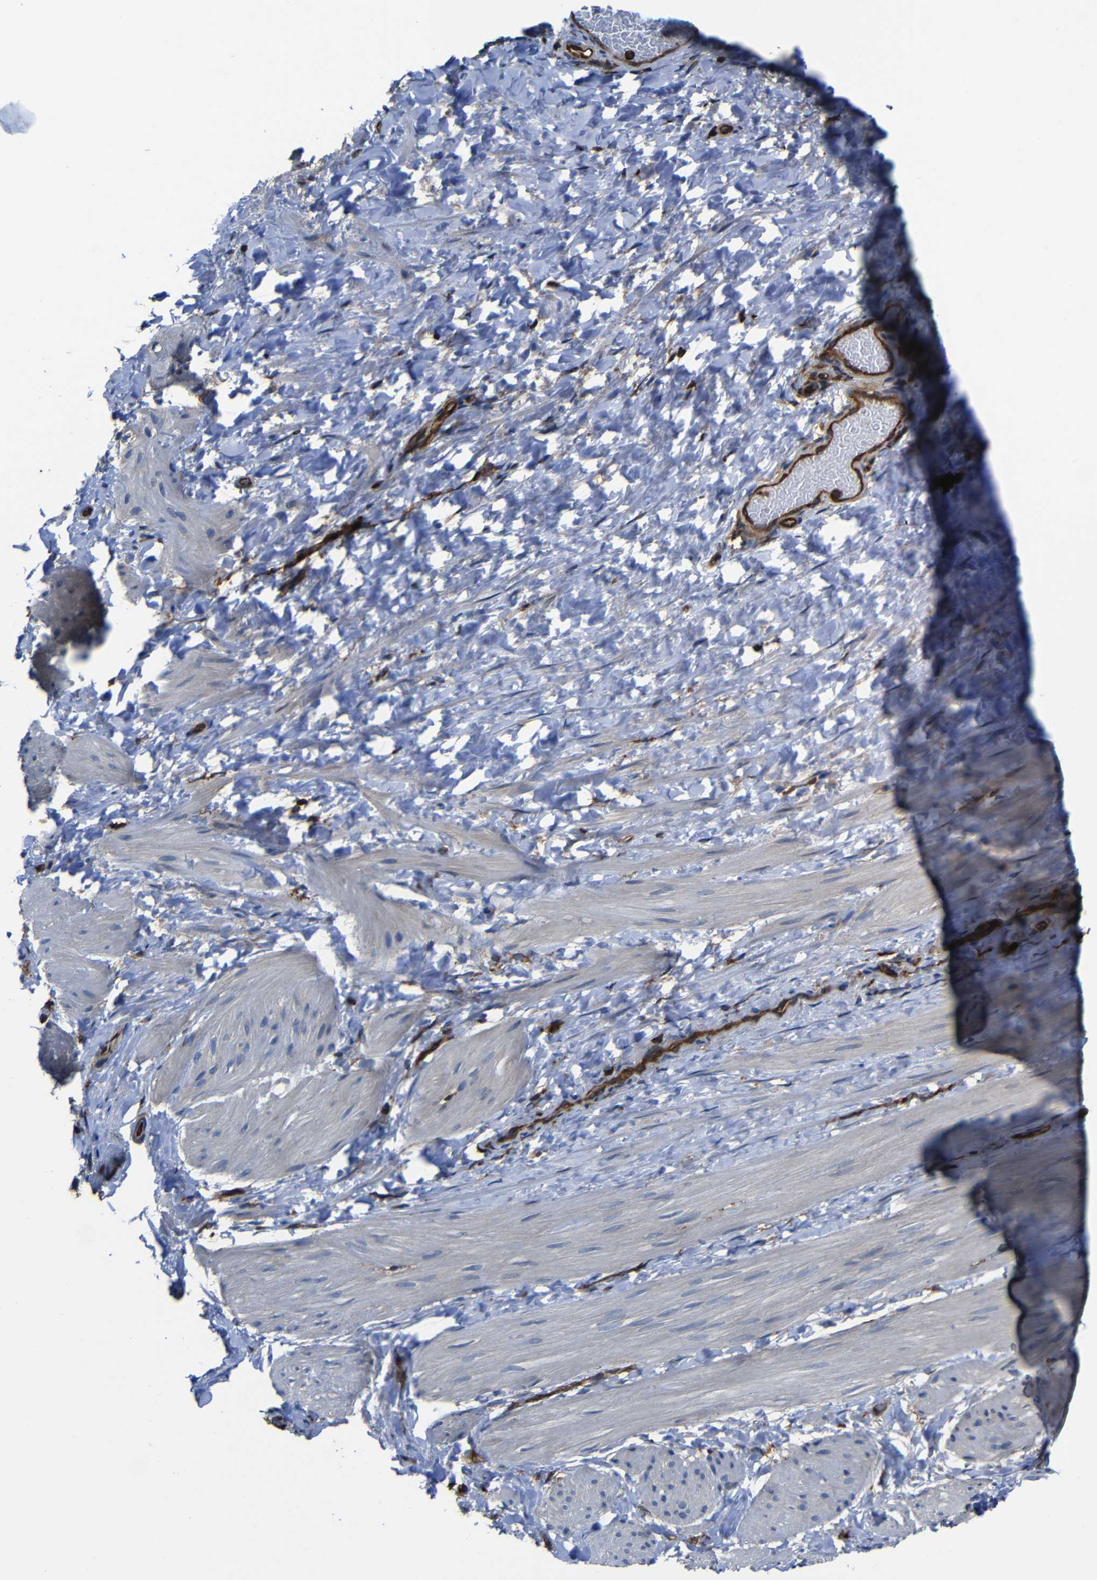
{"staining": {"intensity": "weak", "quantity": "<25%", "location": "cytoplasmic/membranous"}, "tissue": "smooth muscle", "cell_type": "Smooth muscle cells", "image_type": "normal", "snomed": [{"axis": "morphology", "description": "Normal tissue, NOS"}, {"axis": "topography", "description": "Smooth muscle"}], "caption": "This is an IHC image of normal smooth muscle. There is no expression in smooth muscle cells.", "gene": "ARHGEF1", "patient": {"sex": "male", "age": 16}}